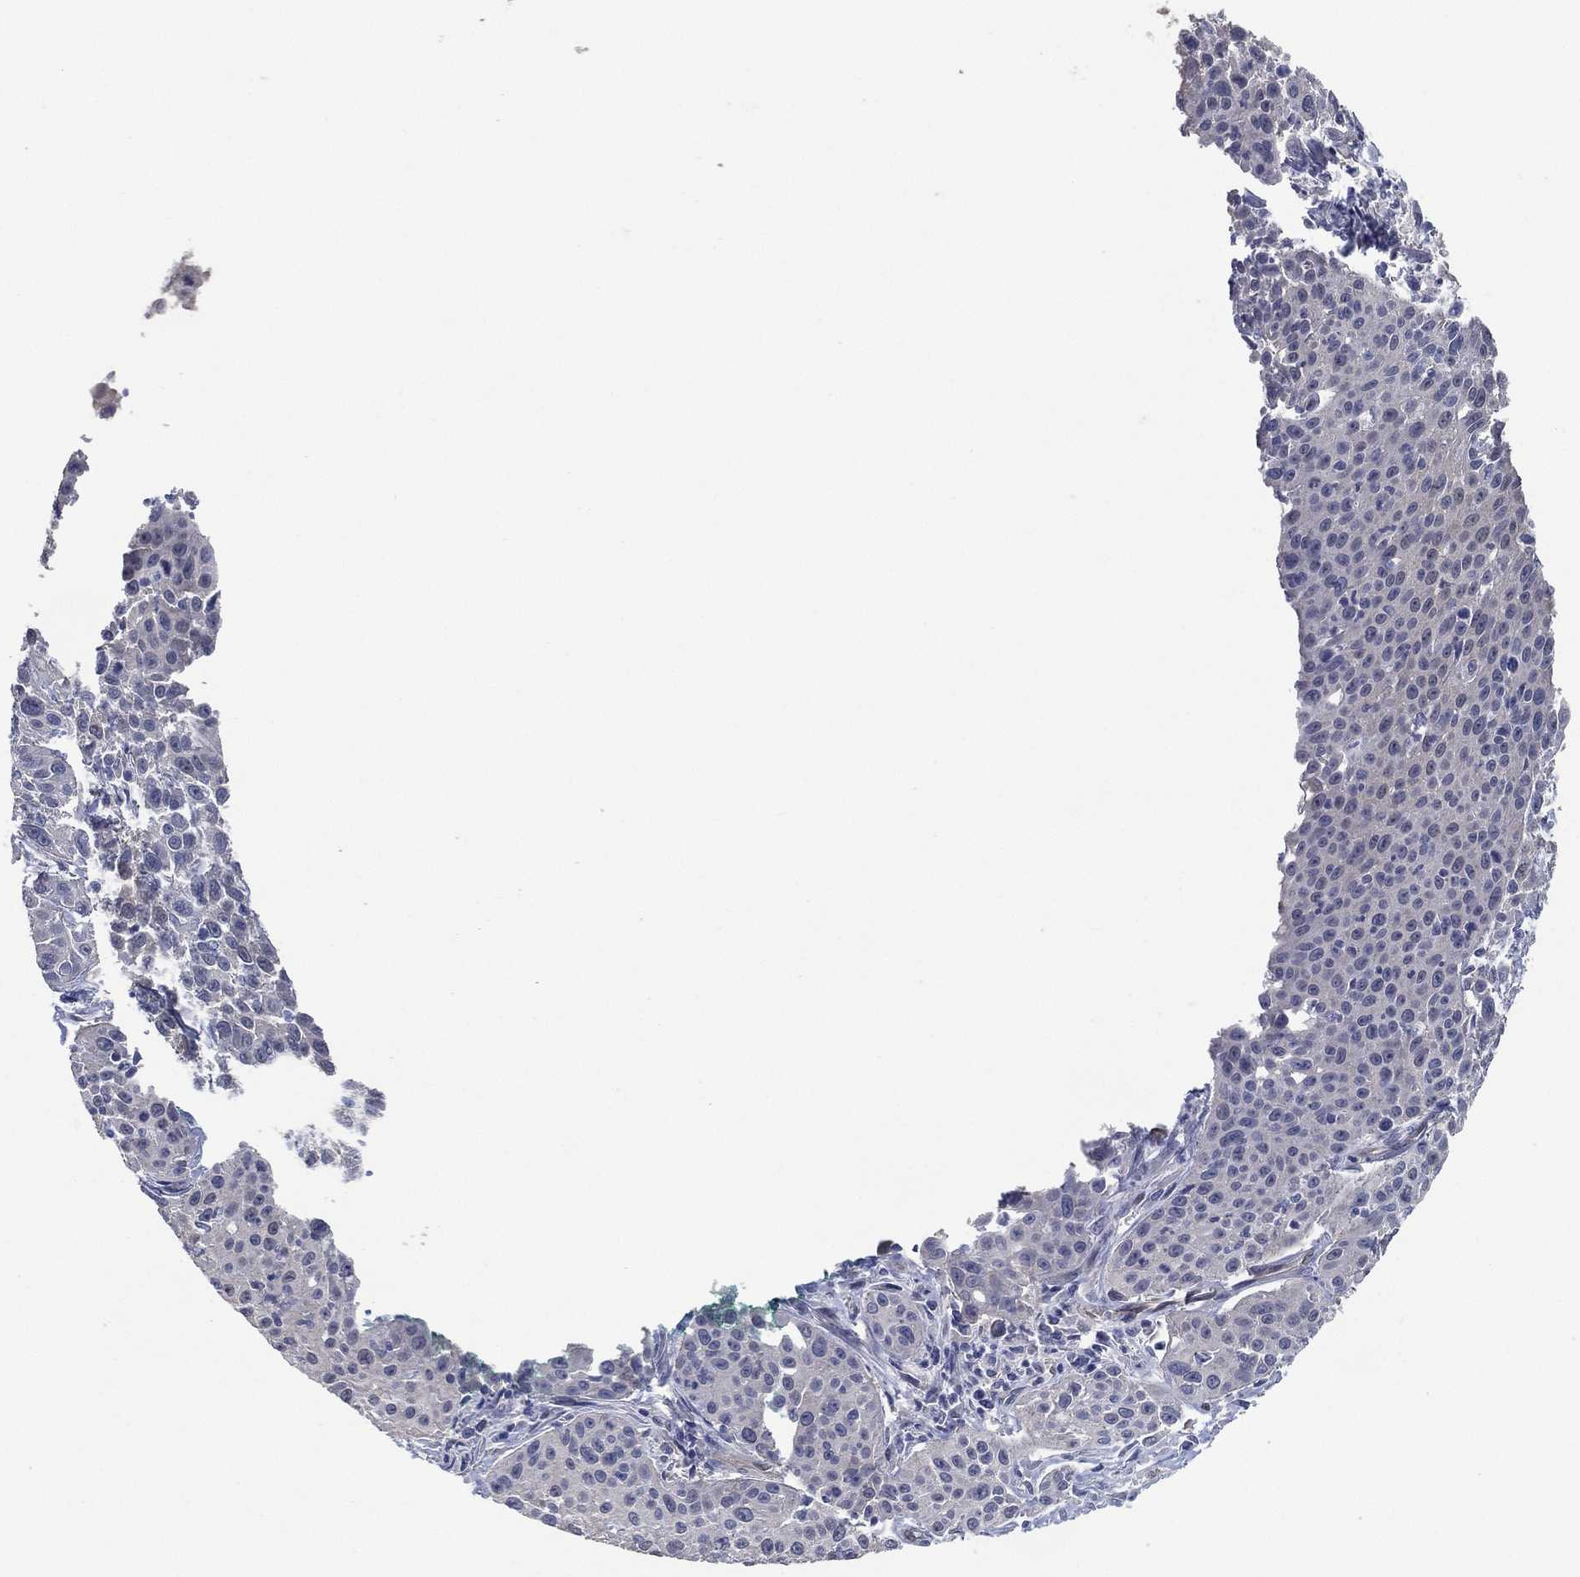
{"staining": {"intensity": "negative", "quantity": "none", "location": "none"}, "tissue": "cervical cancer", "cell_type": "Tumor cells", "image_type": "cancer", "snomed": [{"axis": "morphology", "description": "Squamous cell carcinoma, NOS"}, {"axis": "topography", "description": "Cervix"}], "caption": "High magnification brightfield microscopy of cervical cancer stained with DAB (3,3'-diaminobenzidine) (brown) and counterstained with hematoxylin (blue): tumor cells show no significant staining. (Stains: DAB (3,3'-diaminobenzidine) immunohistochemistry with hematoxylin counter stain, Microscopy: brightfield microscopy at high magnification).", "gene": "AK1", "patient": {"sex": "female", "age": 26}}